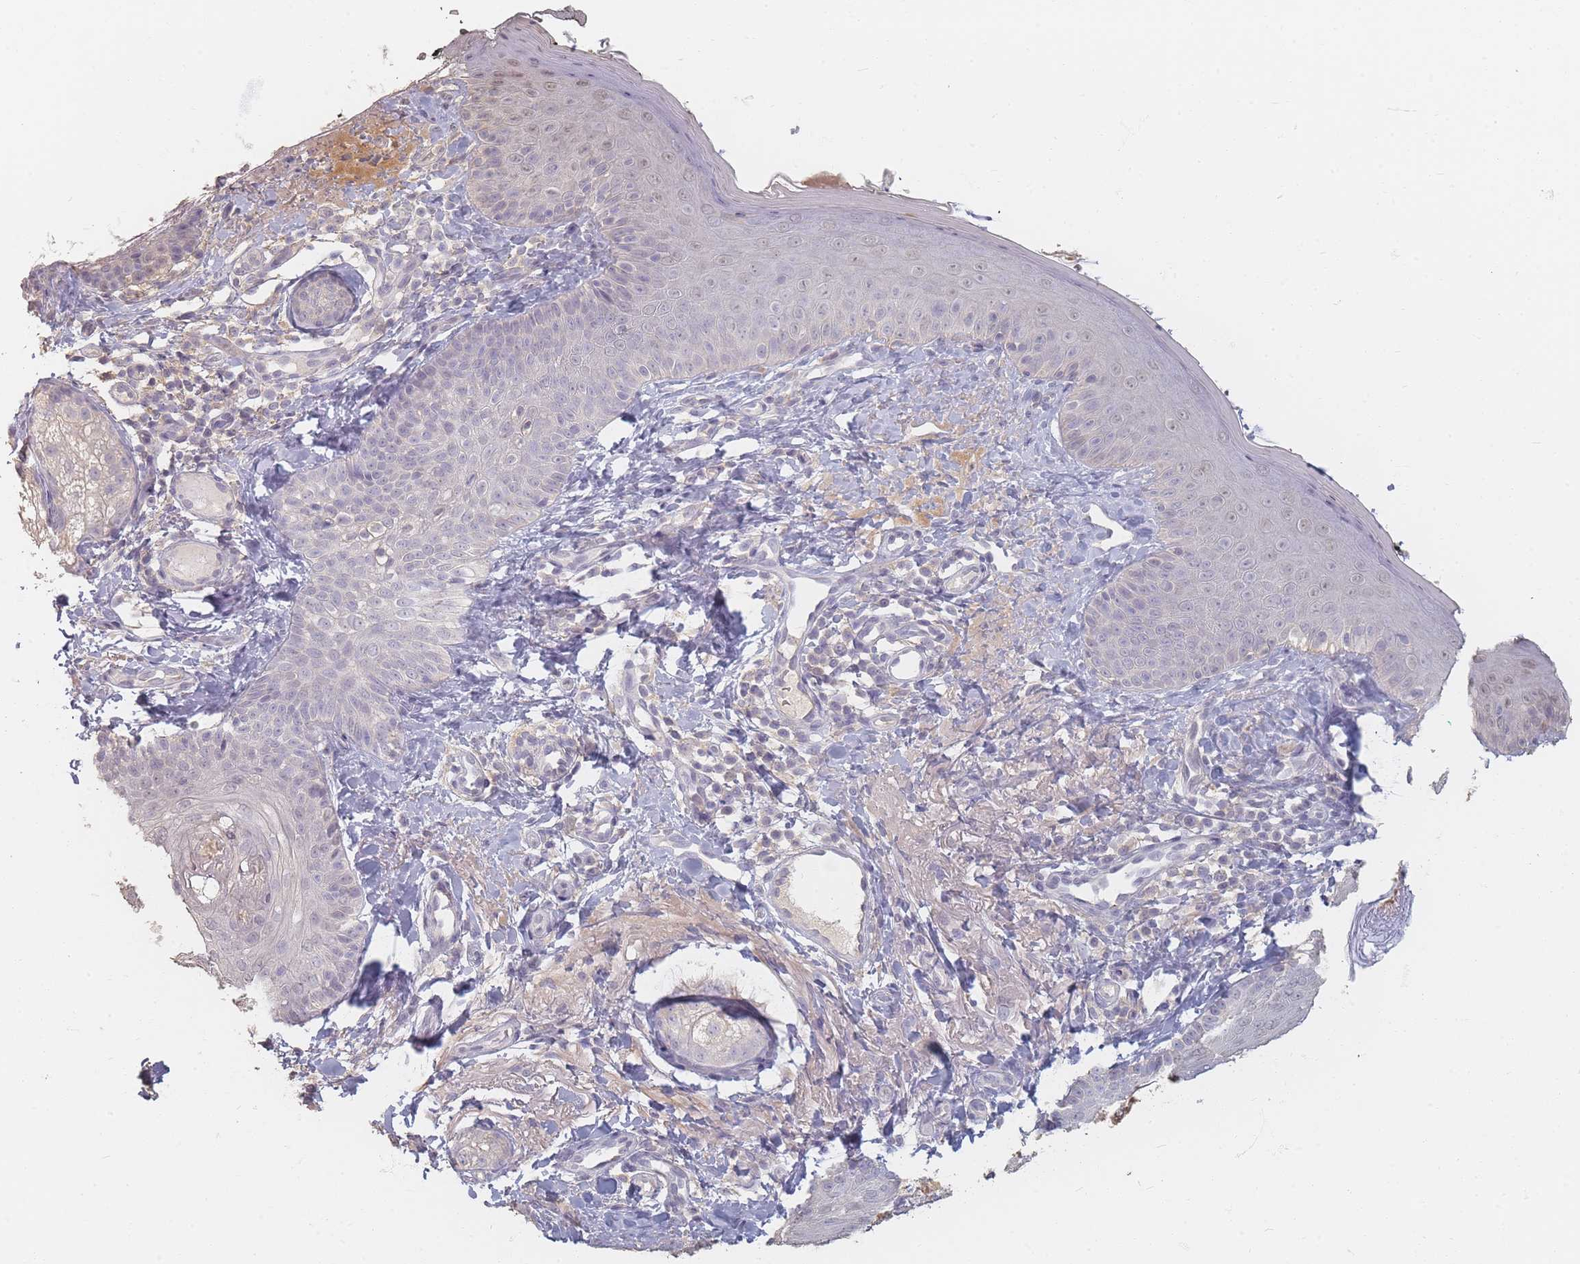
{"staining": {"intensity": "negative", "quantity": "none", "location": "none"}, "tissue": "skin", "cell_type": "Fibroblasts", "image_type": "normal", "snomed": [{"axis": "morphology", "description": "Normal tissue, NOS"}, {"axis": "topography", "description": "Skin"}], "caption": "IHC image of unremarkable human skin stained for a protein (brown), which displays no staining in fibroblasts. (IHC, brightfield microscopy, high magnification).", "gene": "RFTN1", "patient": {"sex": "male", "age": 57}}